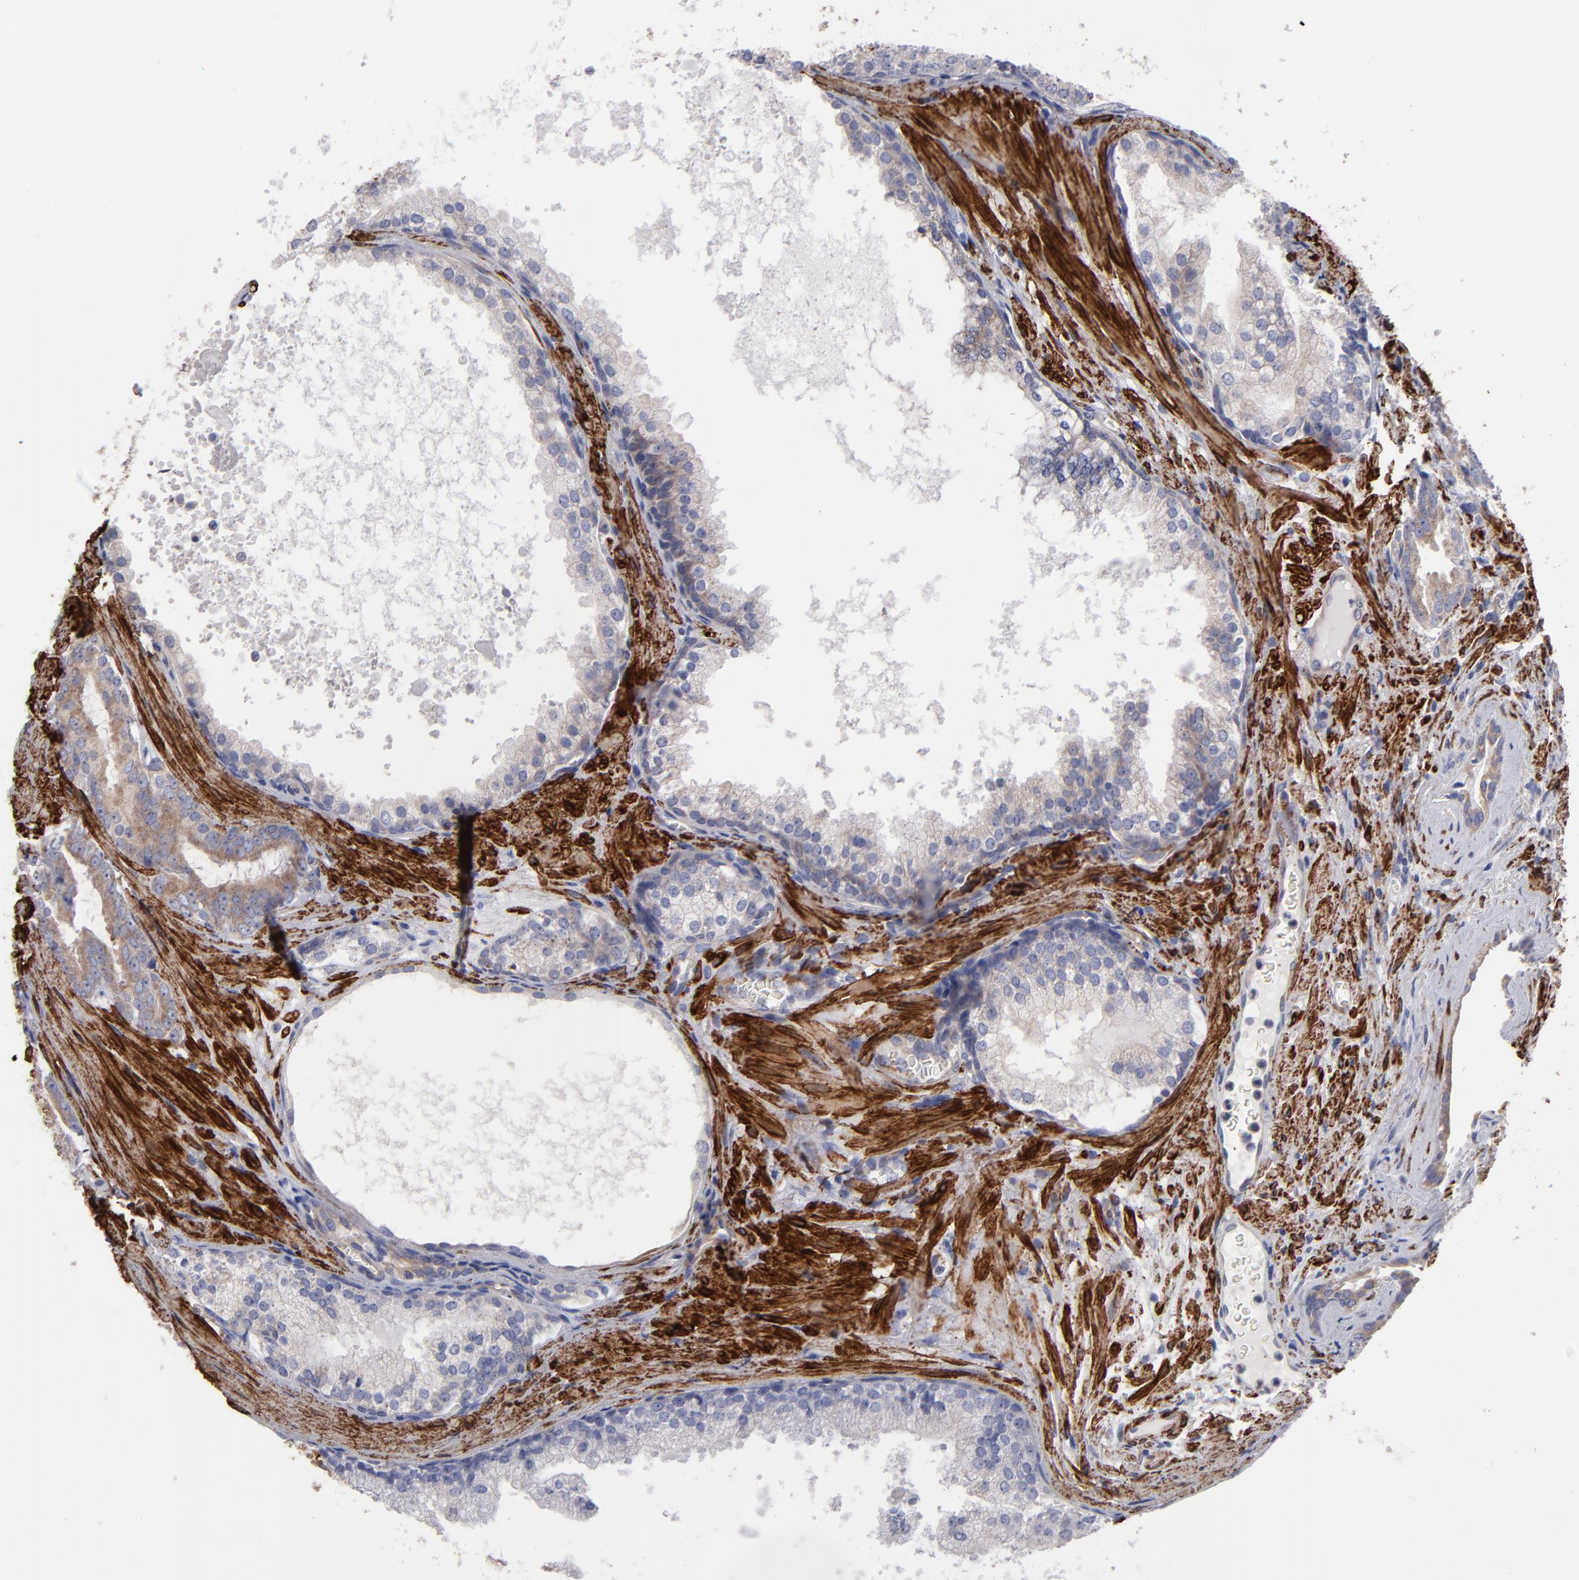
{"staining": {"intensity": "moderate", "quantity": ">75%", "location": "cytoplasmic/membranous"}, "tissue": "prostate cancer", "cell_type": "Tumor cells", "image_type": "cancer", "snomed": [{"axis": "morphology", "description": "Adenocarcinoma, Medium grade"}, {"axis": "topography", "description": "Prostate"}], "caption": "IHC (DAB) staining of human prostate cancer demonstrates moderate cytoplasmic/membranous protein expression in about >75% of tumor cells. The protein is shown in brown color, while the nuclei are stained blue.", "gene": "SLMAP", "patient": {"sex": "male", "age": 64}}